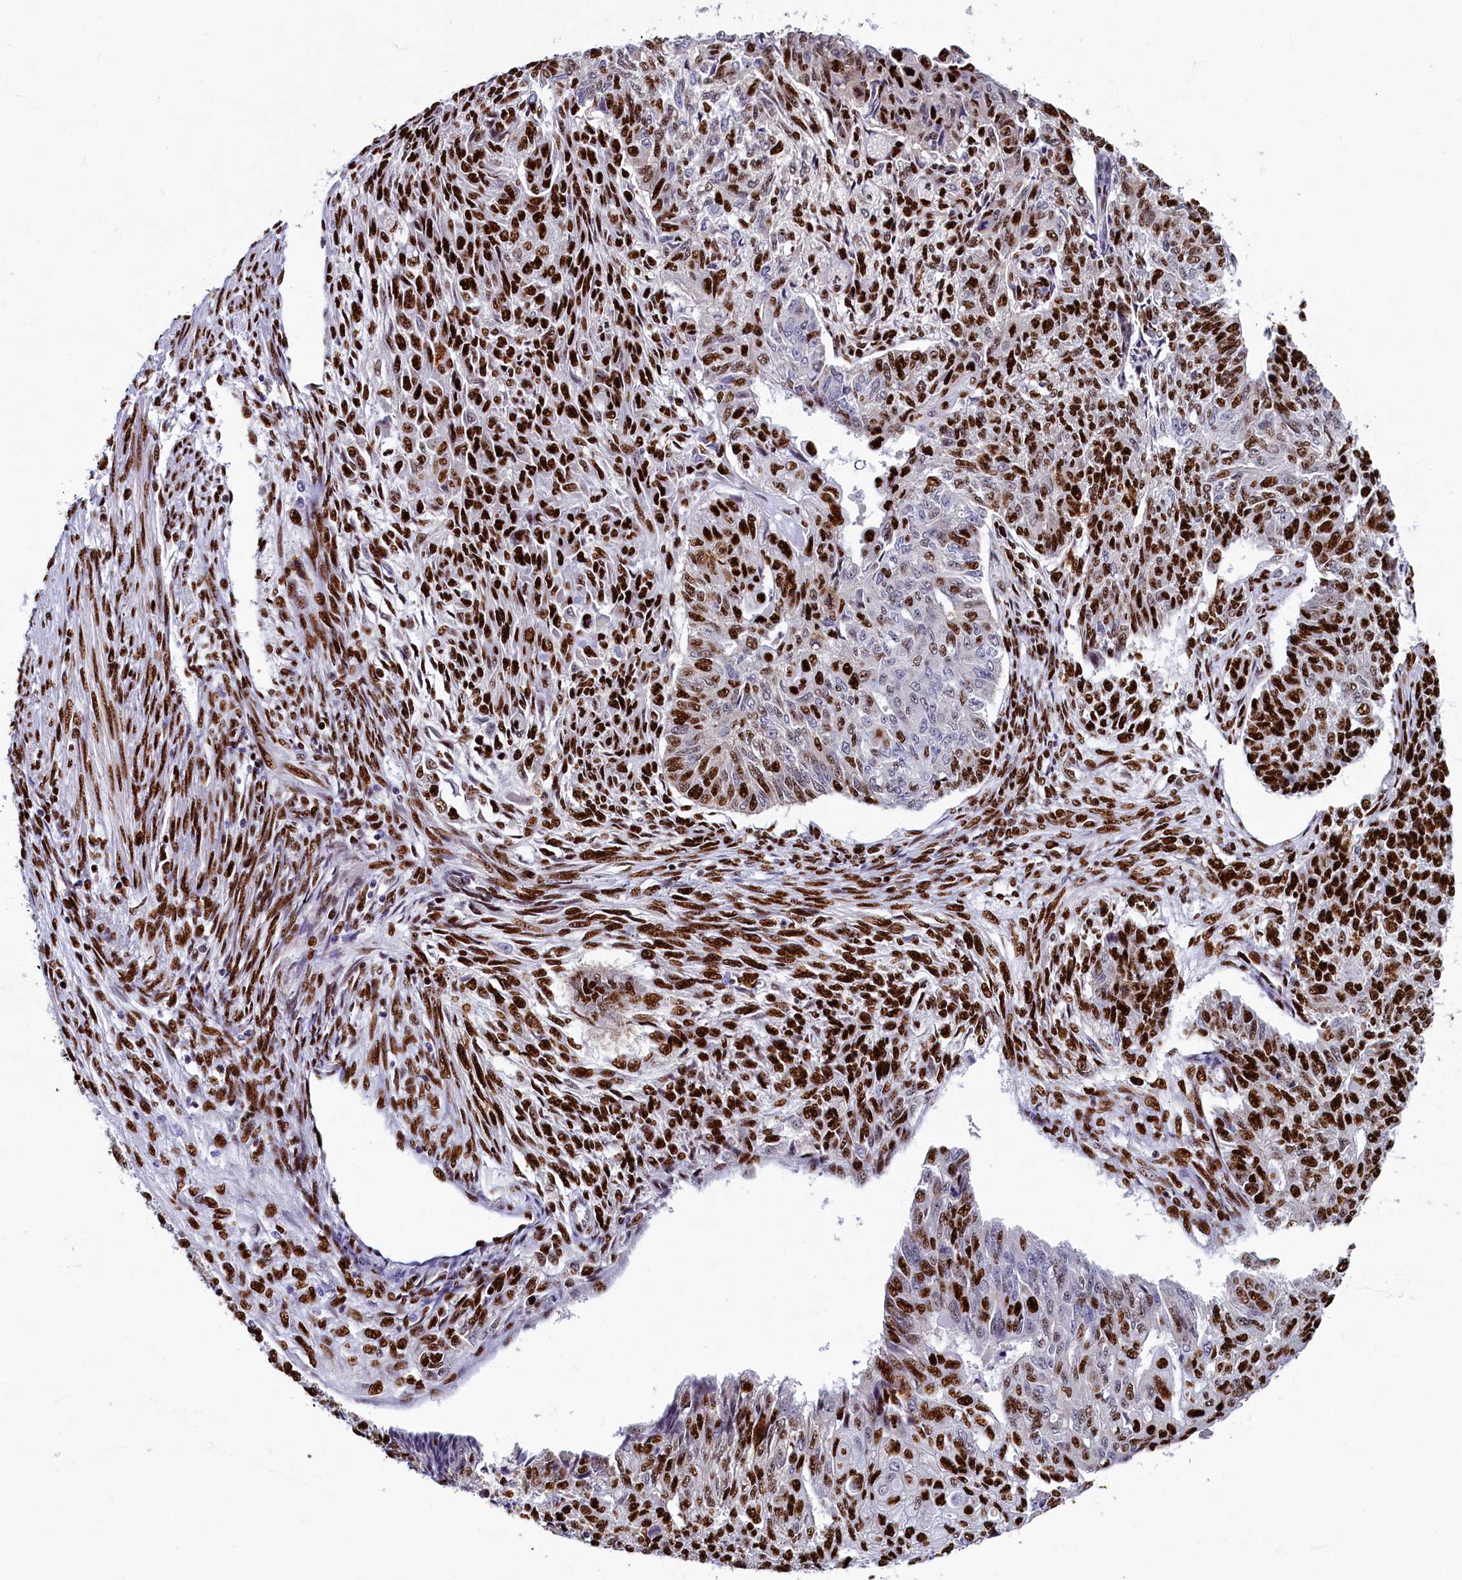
{"staining": {"intensity": "strong", "quantity": ">75%", "location": "nuclear"}, "tissue": "endometrial cancer", "cell_type": "Tumor cells", "image_type": "cancer", "snomed": [{"axis": "morphology", "description": "Adenocarcinoma, NOS"}, {"axis": "topography", "description": "Endometrium"}], "caption": "A high amount of strong nuclear staining is seen in approximately >75% of tumor cells in endometrial cancer (adenocarcinoma) tissue.", "gene": "SRRM2", "patient": {"sex": "female", "age": 32}}